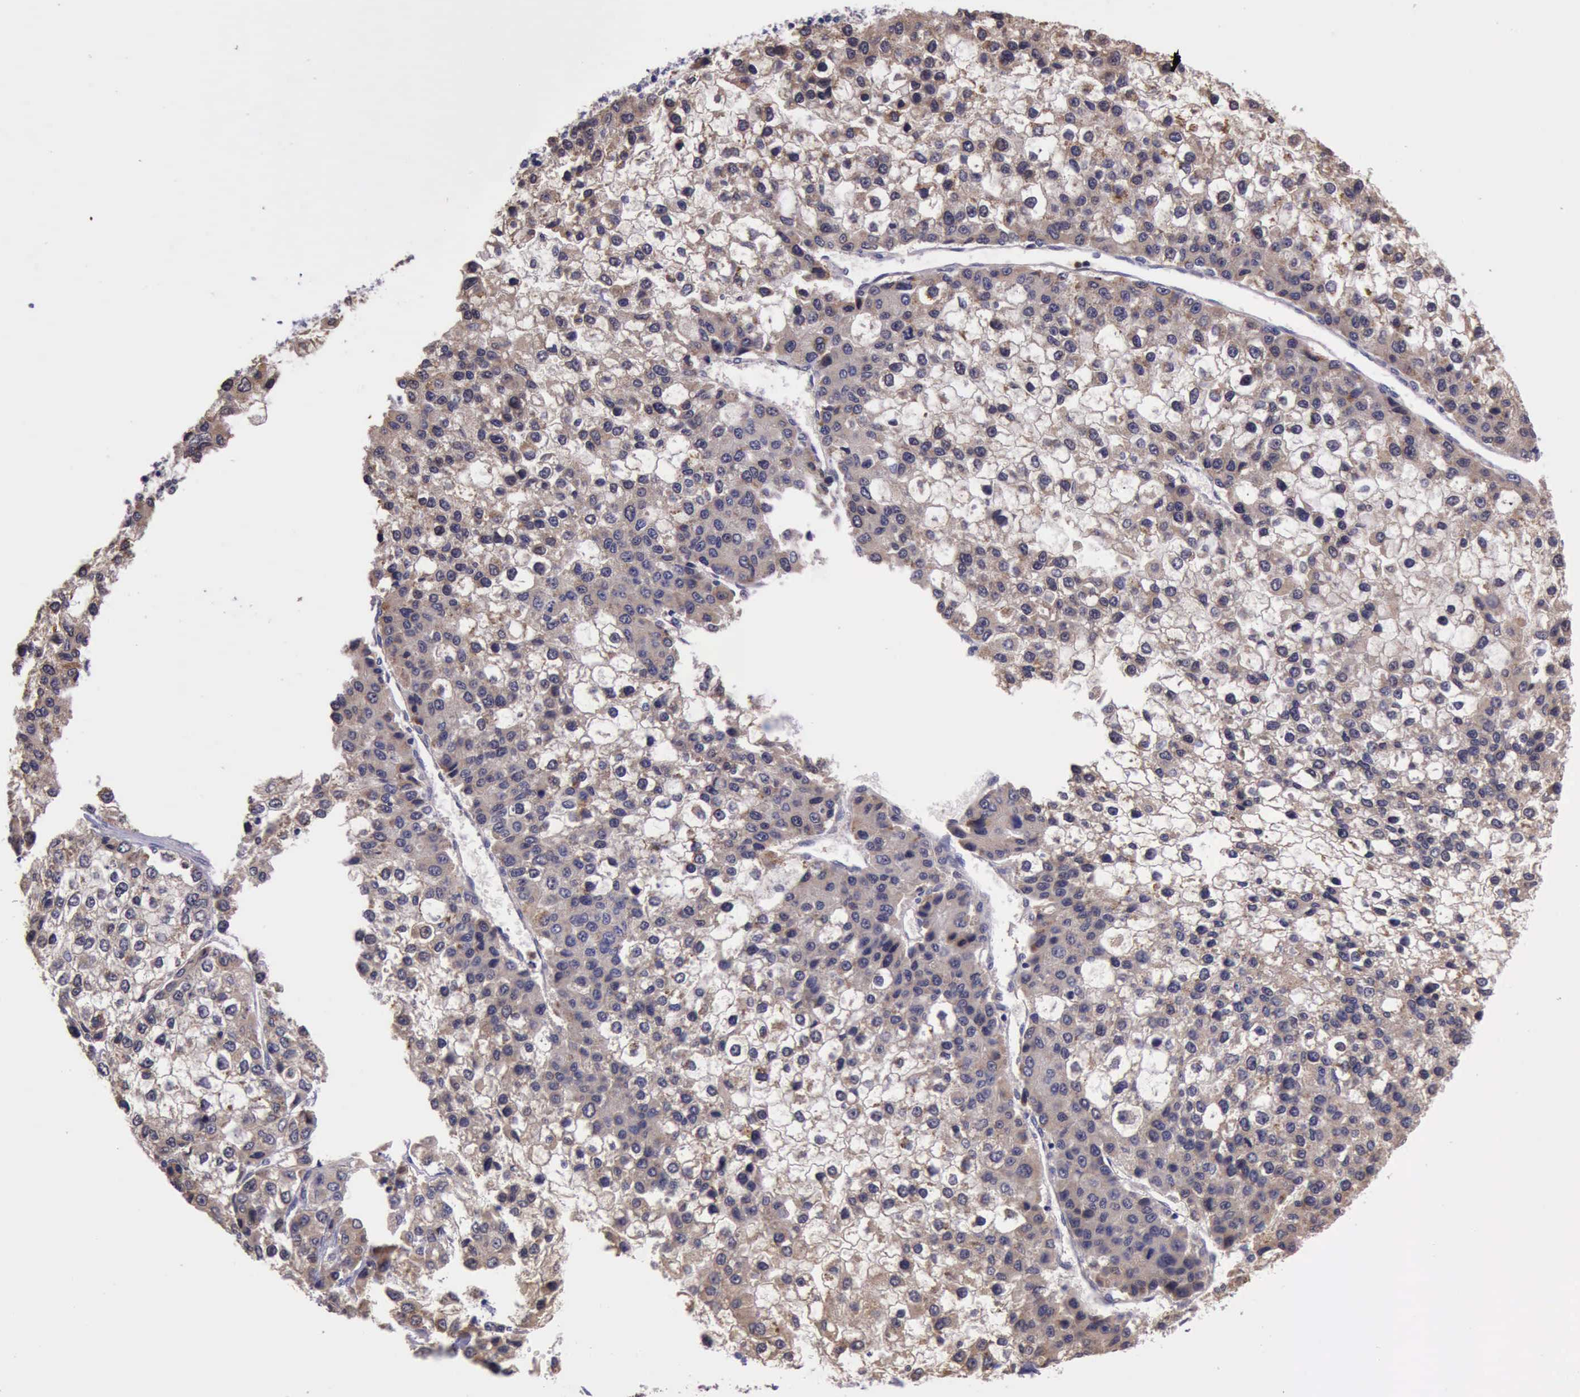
{"staining": {"intensity": "moderate", "quantity": ">75%", "location": "cytoplasmic/membranous"}, "tissue": "liver cancer", "cell_type": "Tumor cells", "image_type": "cancer", "snomed": [{"axis": "morphology", "description": "Carcinoma, Hepatocellular, NOS"}, {"axis": "topography", "description": "Liver"}], "caption": "A histopathology image showing moderate cytoplasmic/membranous expression in approximately >75% of tumor cells in hepatocellular carcinoma (liver), as visualized by brown immunohistochemical staining.", "gene": "PLEK2", "patient": {"sex": "female", "age": 66}}